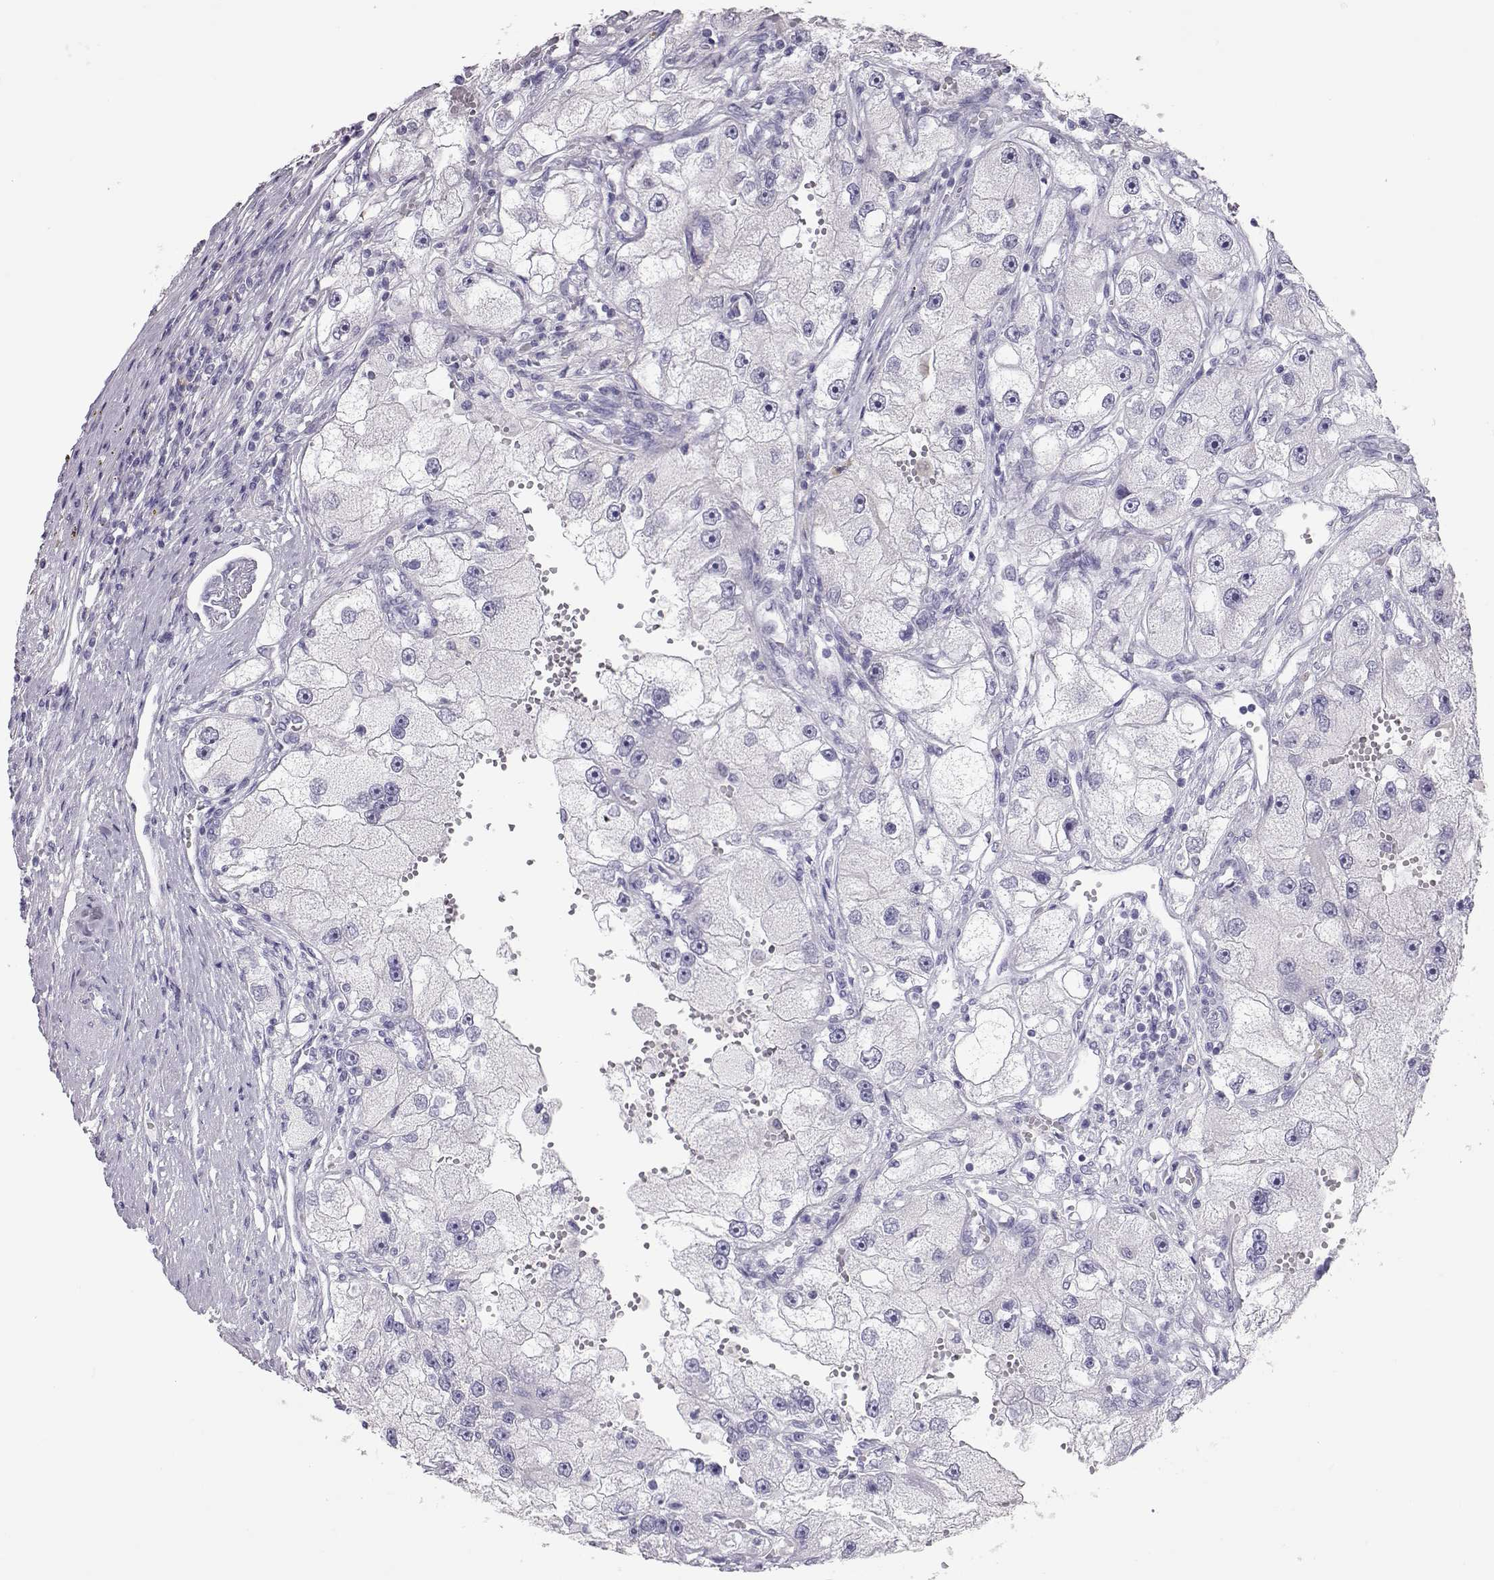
{"staining": {"intensity": "negative", "quantity": "none", "location": "none"}, "tissue": "renal cancer", "cell_type": "Tumor cells", "image_type": "cancer", "snomed": [{"axis": "morphology", "description": "Adenocarcinoma, NOS"}, {"axis": "topography", "description": "Kidney"}], "caption": "Adenocarcinoma (renal) was stained to show a protein in brown. There is no significant positivity in tumor cells.", "gene": "PMCH", "patient": {"sex": "male", "age": 63}}